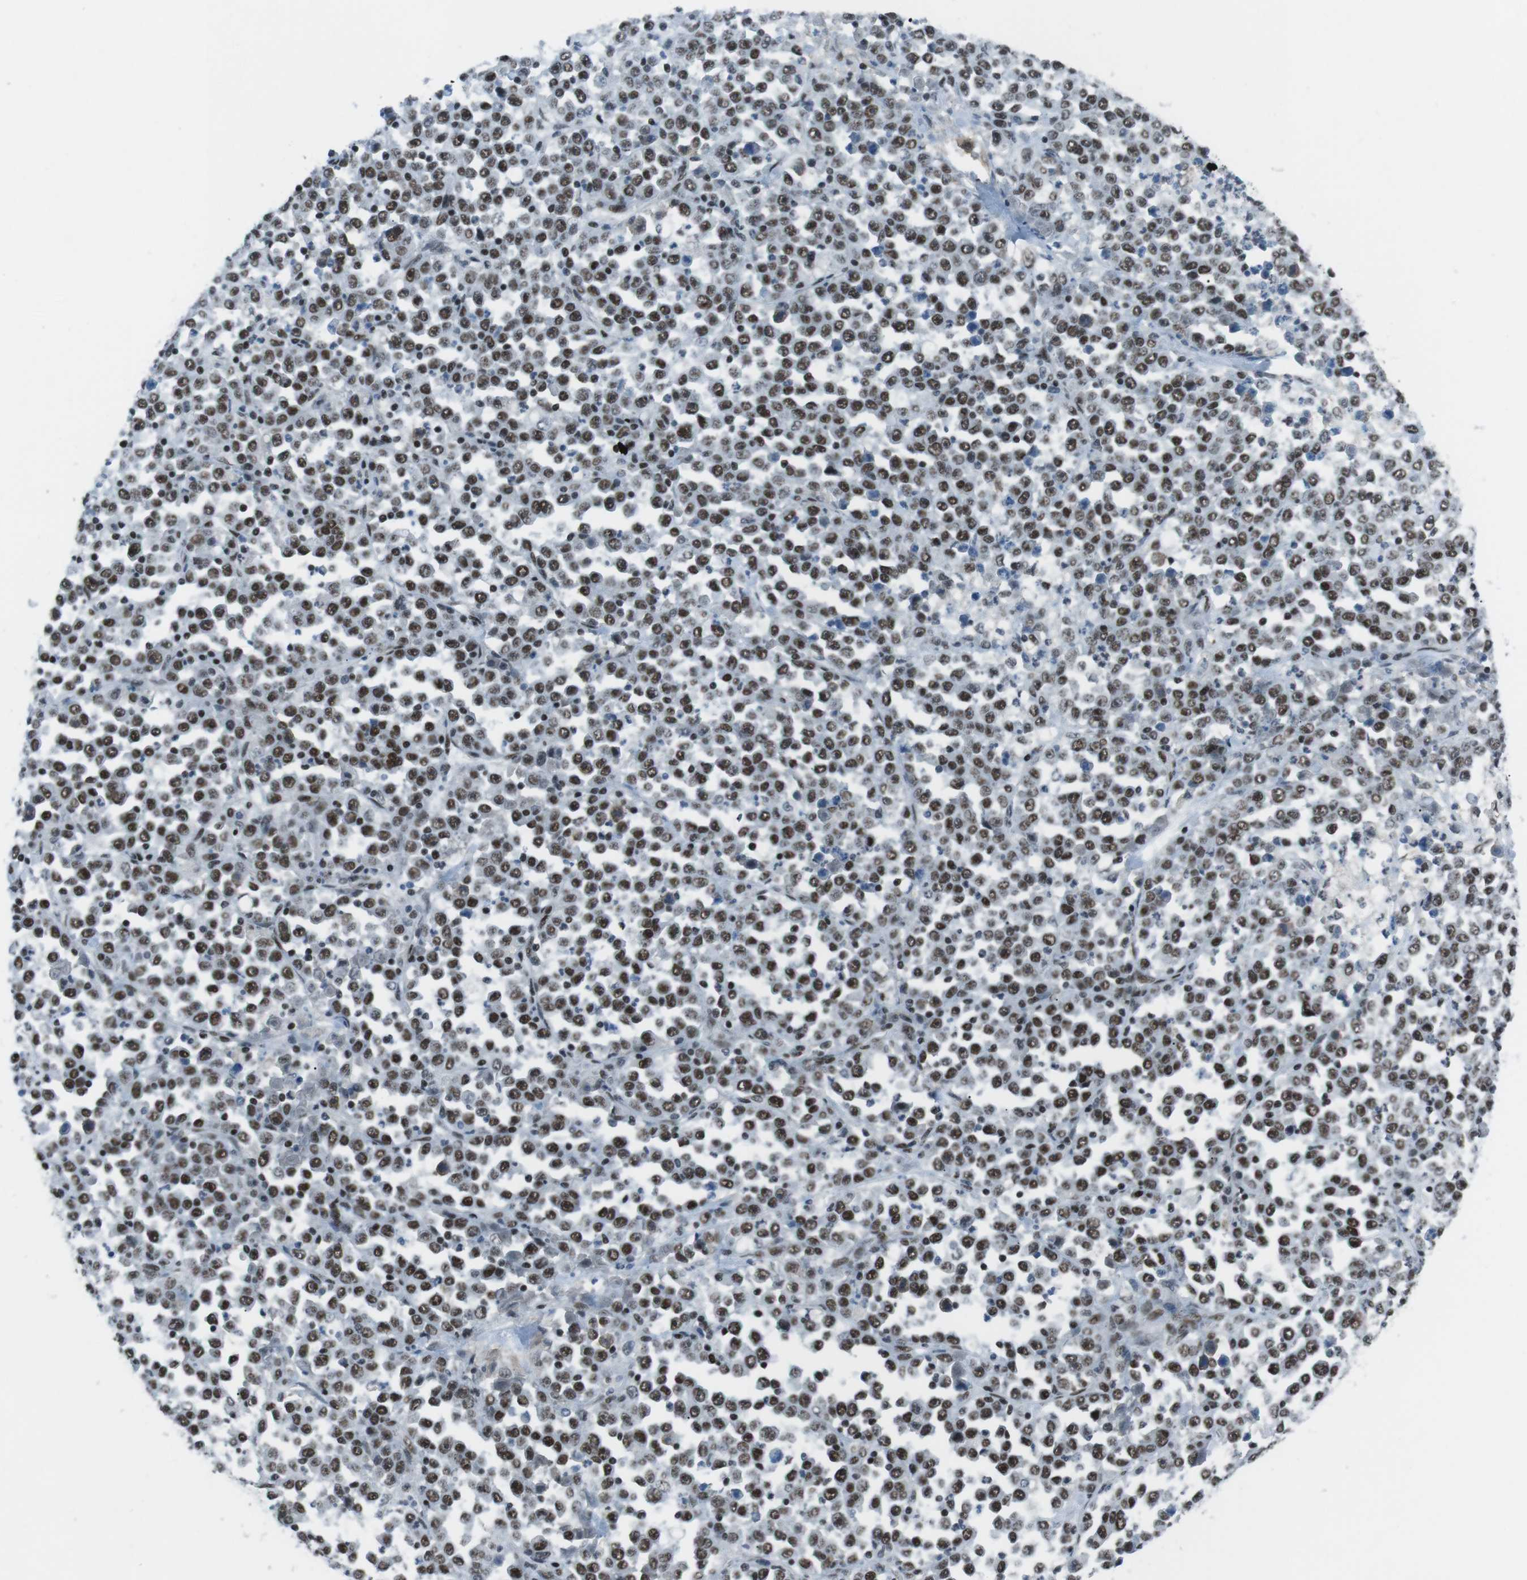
{"staining": {"intensity": "strong", "quantity": ">75%", "location": "nuclear"}, "tissue": "stomach cancer", "cell_type": "Tumor cells", "image_type": "cancer", "snomed": [{"axis": "morphology", "description": "Normal tissue, NOS"}, {"axis": "morphology", "description": "Adenocarcinoma, NOS"}, {"axis": "topography", "description": "Stomach, upper"}, {"axis": "topography", "description": "Stomach"}], "caption": "Strong nuclear positivity for a protein is appreciated in approximately >75% of tumor cells of stomach cancer using immunohistochemistry (IHC).", "gene": "TAF1", "patient": {"sex": "male", "age": 59}}